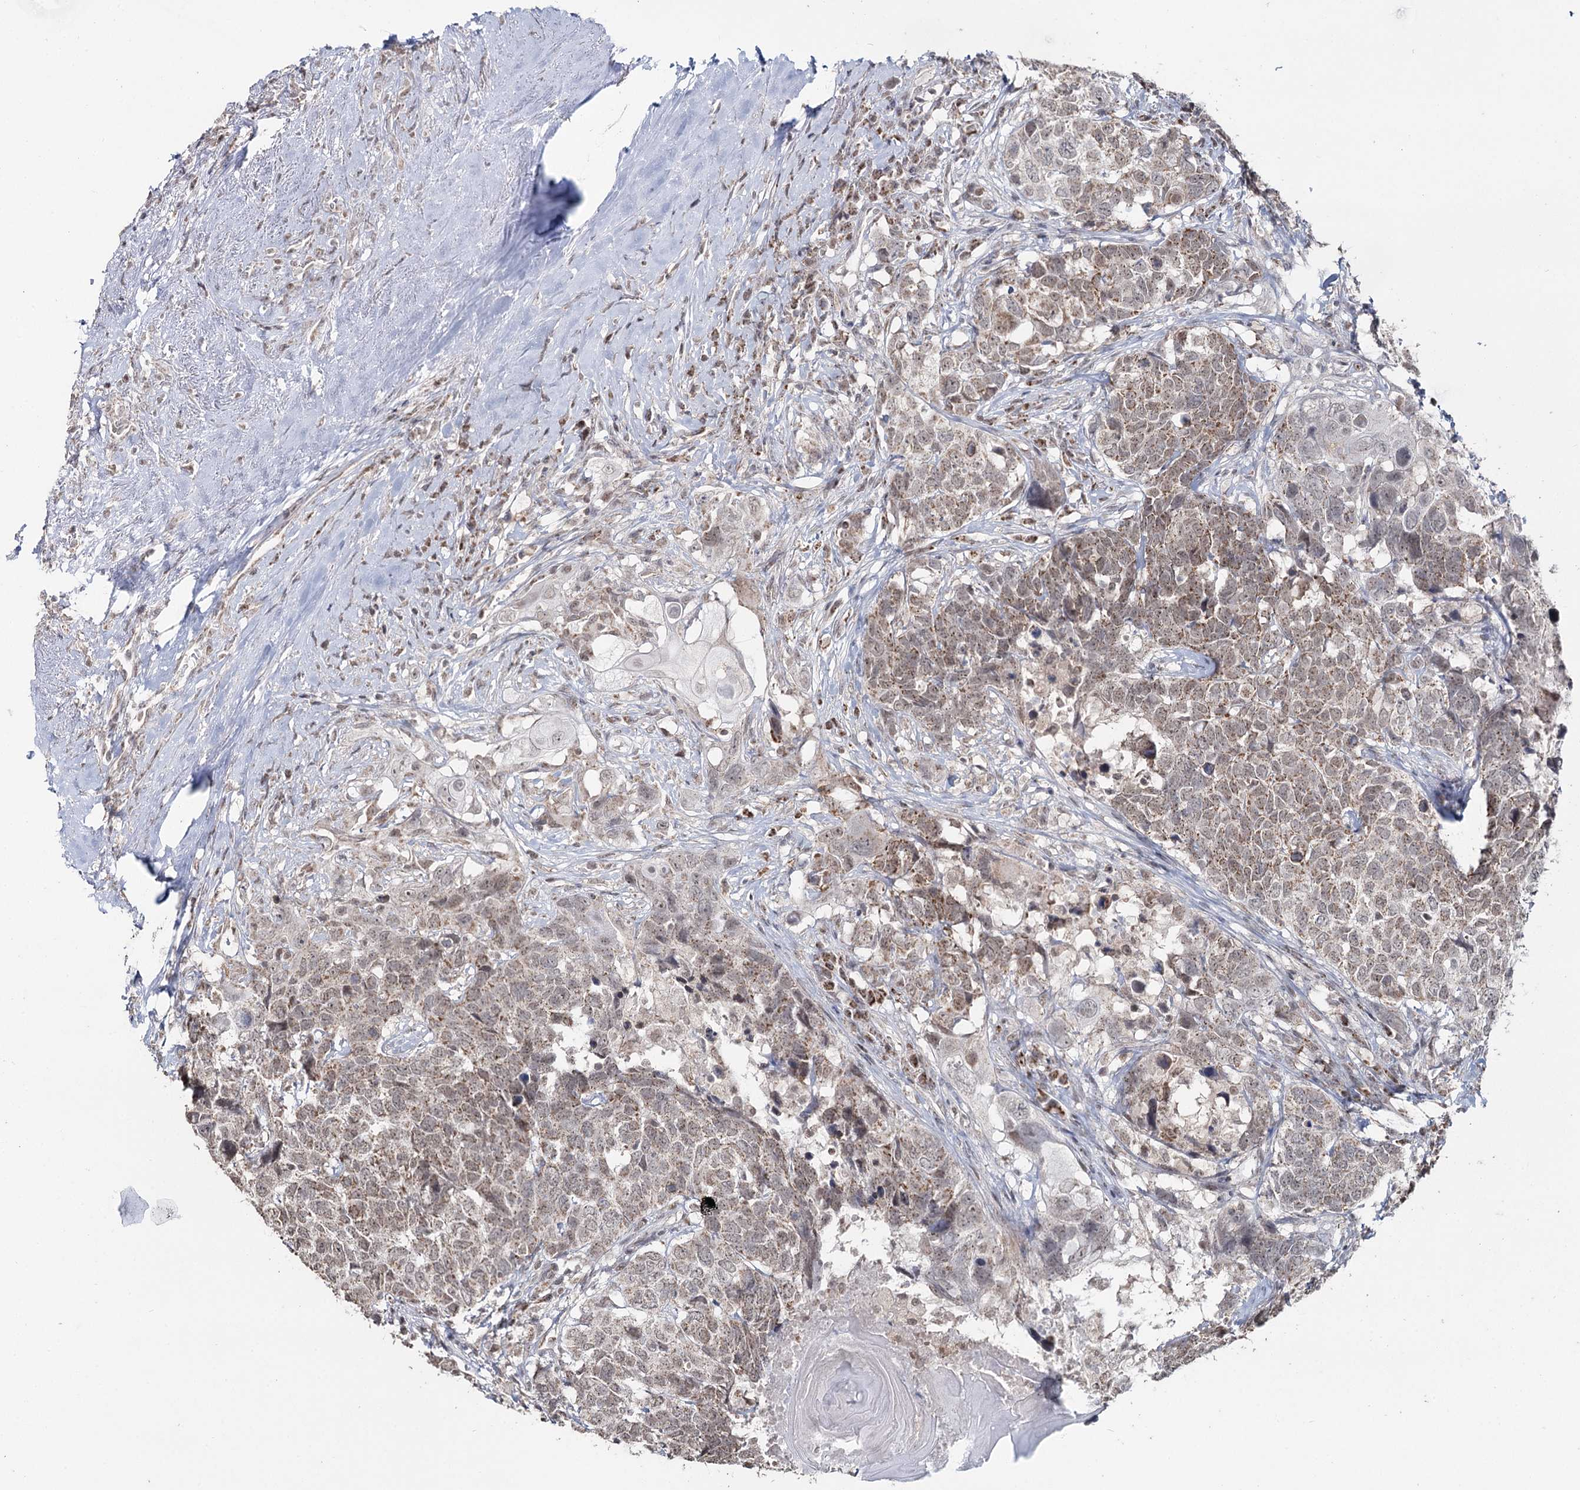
{"staining": {"intensity": "weak", "quantity": ">75%", "location": "cytoplasmic/membranous,nuclear"}, "tissue": "head and neck cancer", "cell_type": "Tumor cells", "image_type": "cancer", "snomed": [{"axis": "morphology", "description": "Squamous cell carcinoma, NOS"}, {"axis": "topography", "description": "Head-Neck"}], "caption": "IHC histopathology image of human squamous cell carcinoma (head and neck) stained for a protein (brown), which exhibits low levels of weak cytoplasmic/membranous and nuclear expression in approximately >75% of tumor cells.", "gene": "PDHX", "patient": {"sex": "male", "age": 66}}